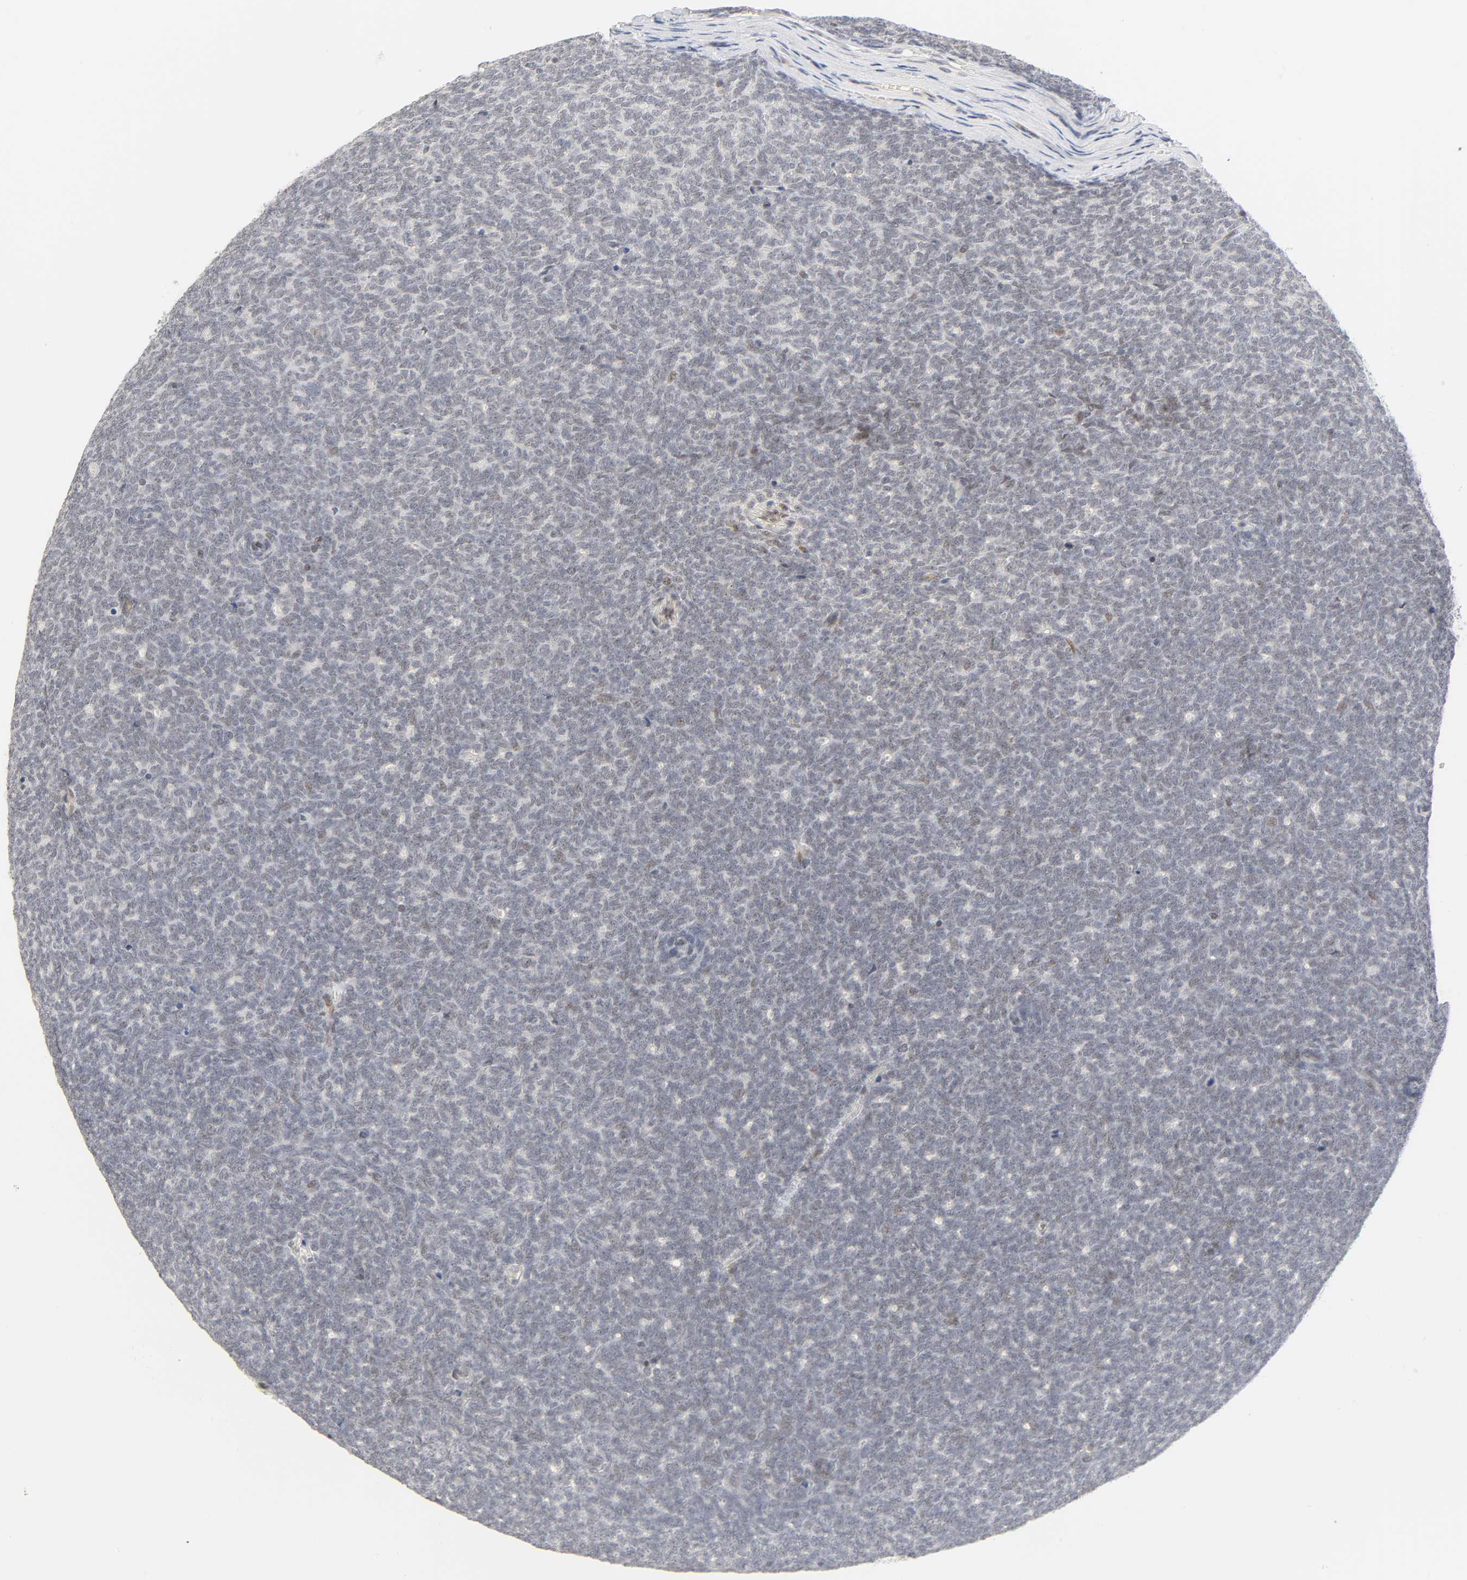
{"staining": {"intensity": "weak", "quantity": "<25%", "location": "nuclear"}, "tissue": "renal cancer", "cell_type": "Tumor cells", "image_type": "cancer", "snomed": [{"axis": "morphology", "description": "Neoplasm, malignant, NOS"}, {"axis": "topography", "description": "Kidney"}], "caption": "DAB immunohistochemical staining of human renal cancer demonstrates no significant expression in tumor cells.", "gene": "MNAT1", "patient": {"sex": "male", "age": 28}}